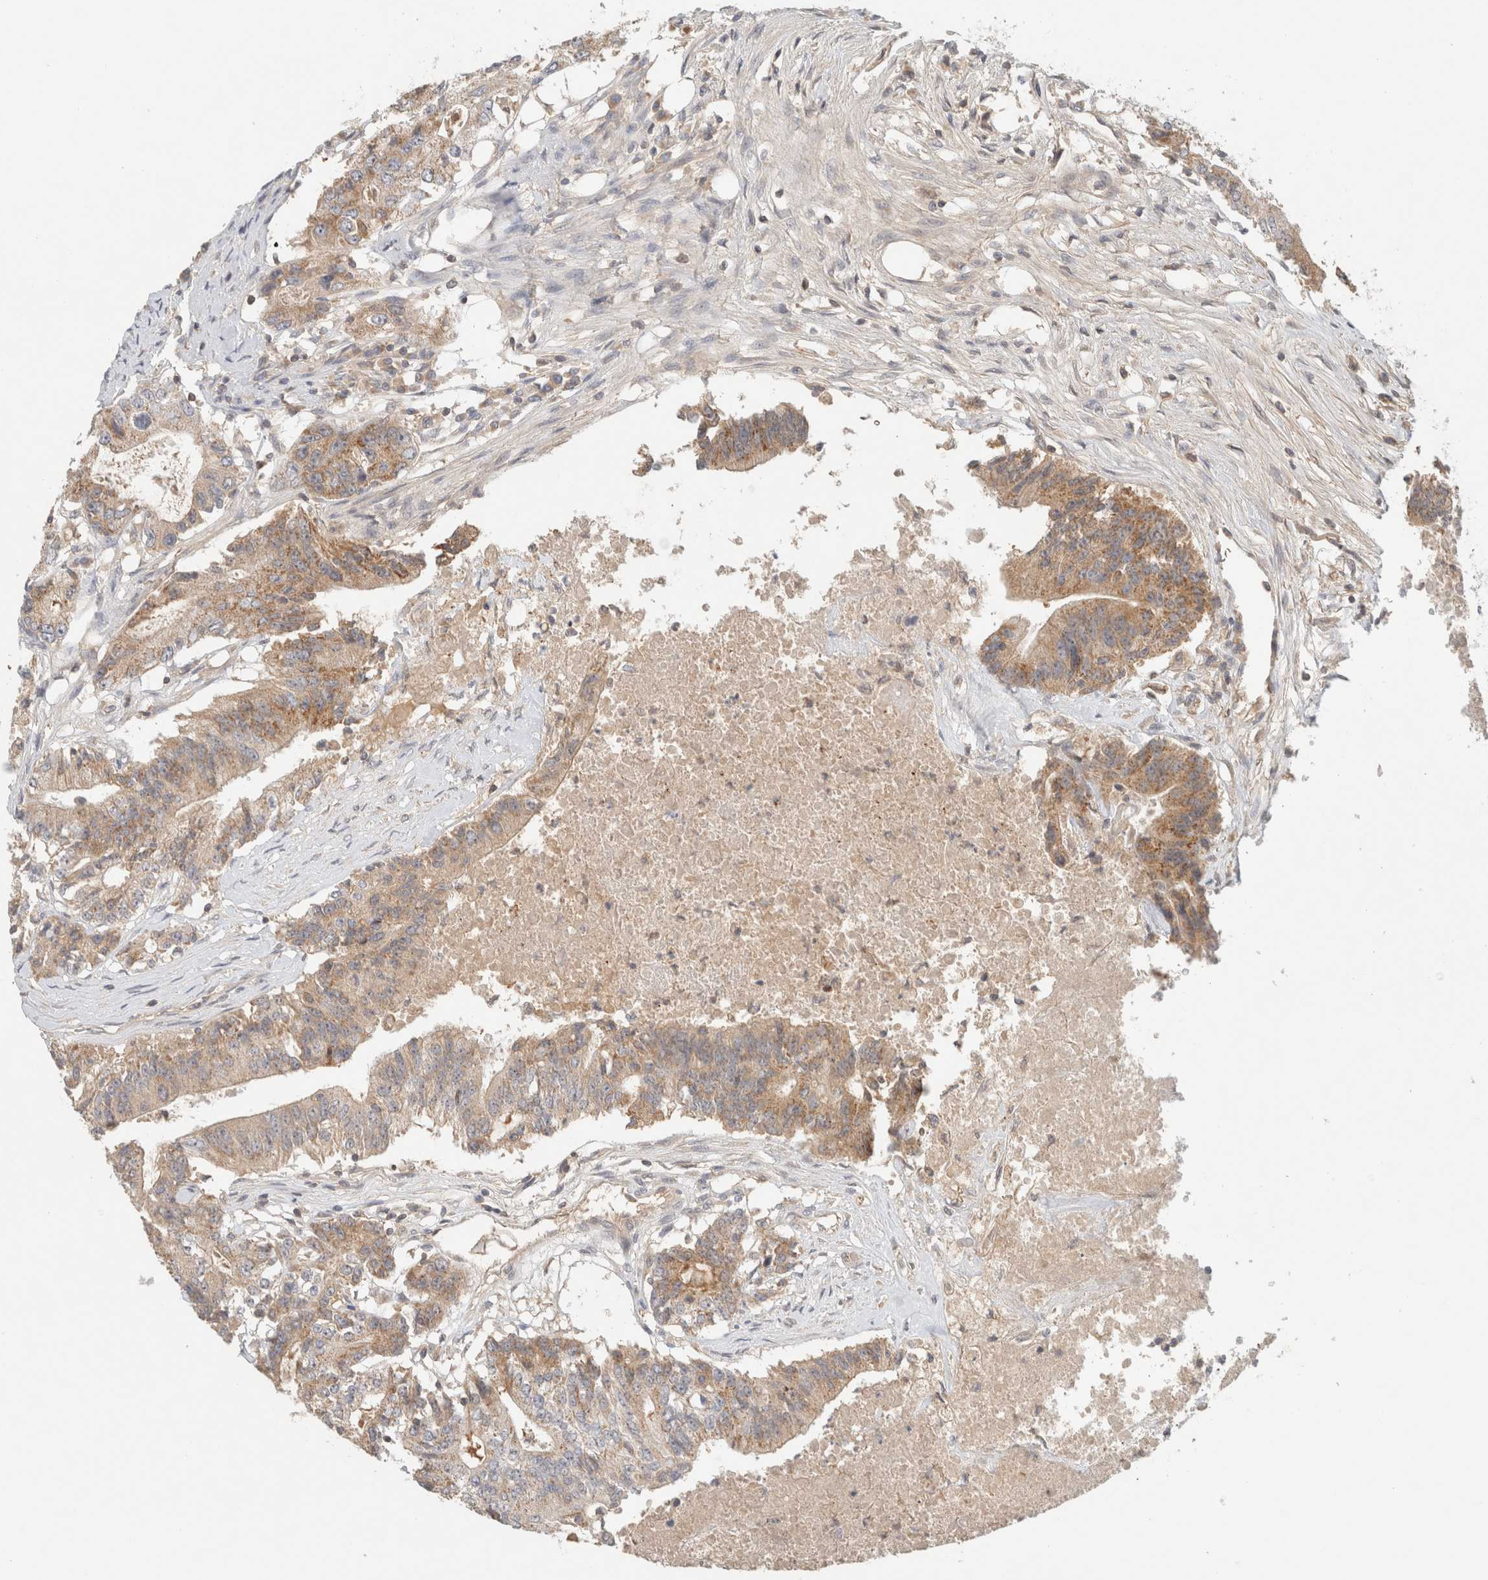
{"staining": {"intensity": "moderate", "quantity": ">75%", "location": "cytoplasmic/membranous"}, "tissue": "colorectal cancer", "cell_type": "Tumor cells", "image_type": "cancer", "snomed": [{"axis": "morphology", "description": "Adenocarcinoma, NOS"}, {"axis": "topography", "description": "Colon"}], "caption": "Protein staining reveals moderate cytoplasmic/membranous positivity in approximately >75% of tumor cells in colorectal adenocarcinoma.", "gene": "MRM3", "patient": {"sex": "female", "age": 77}}